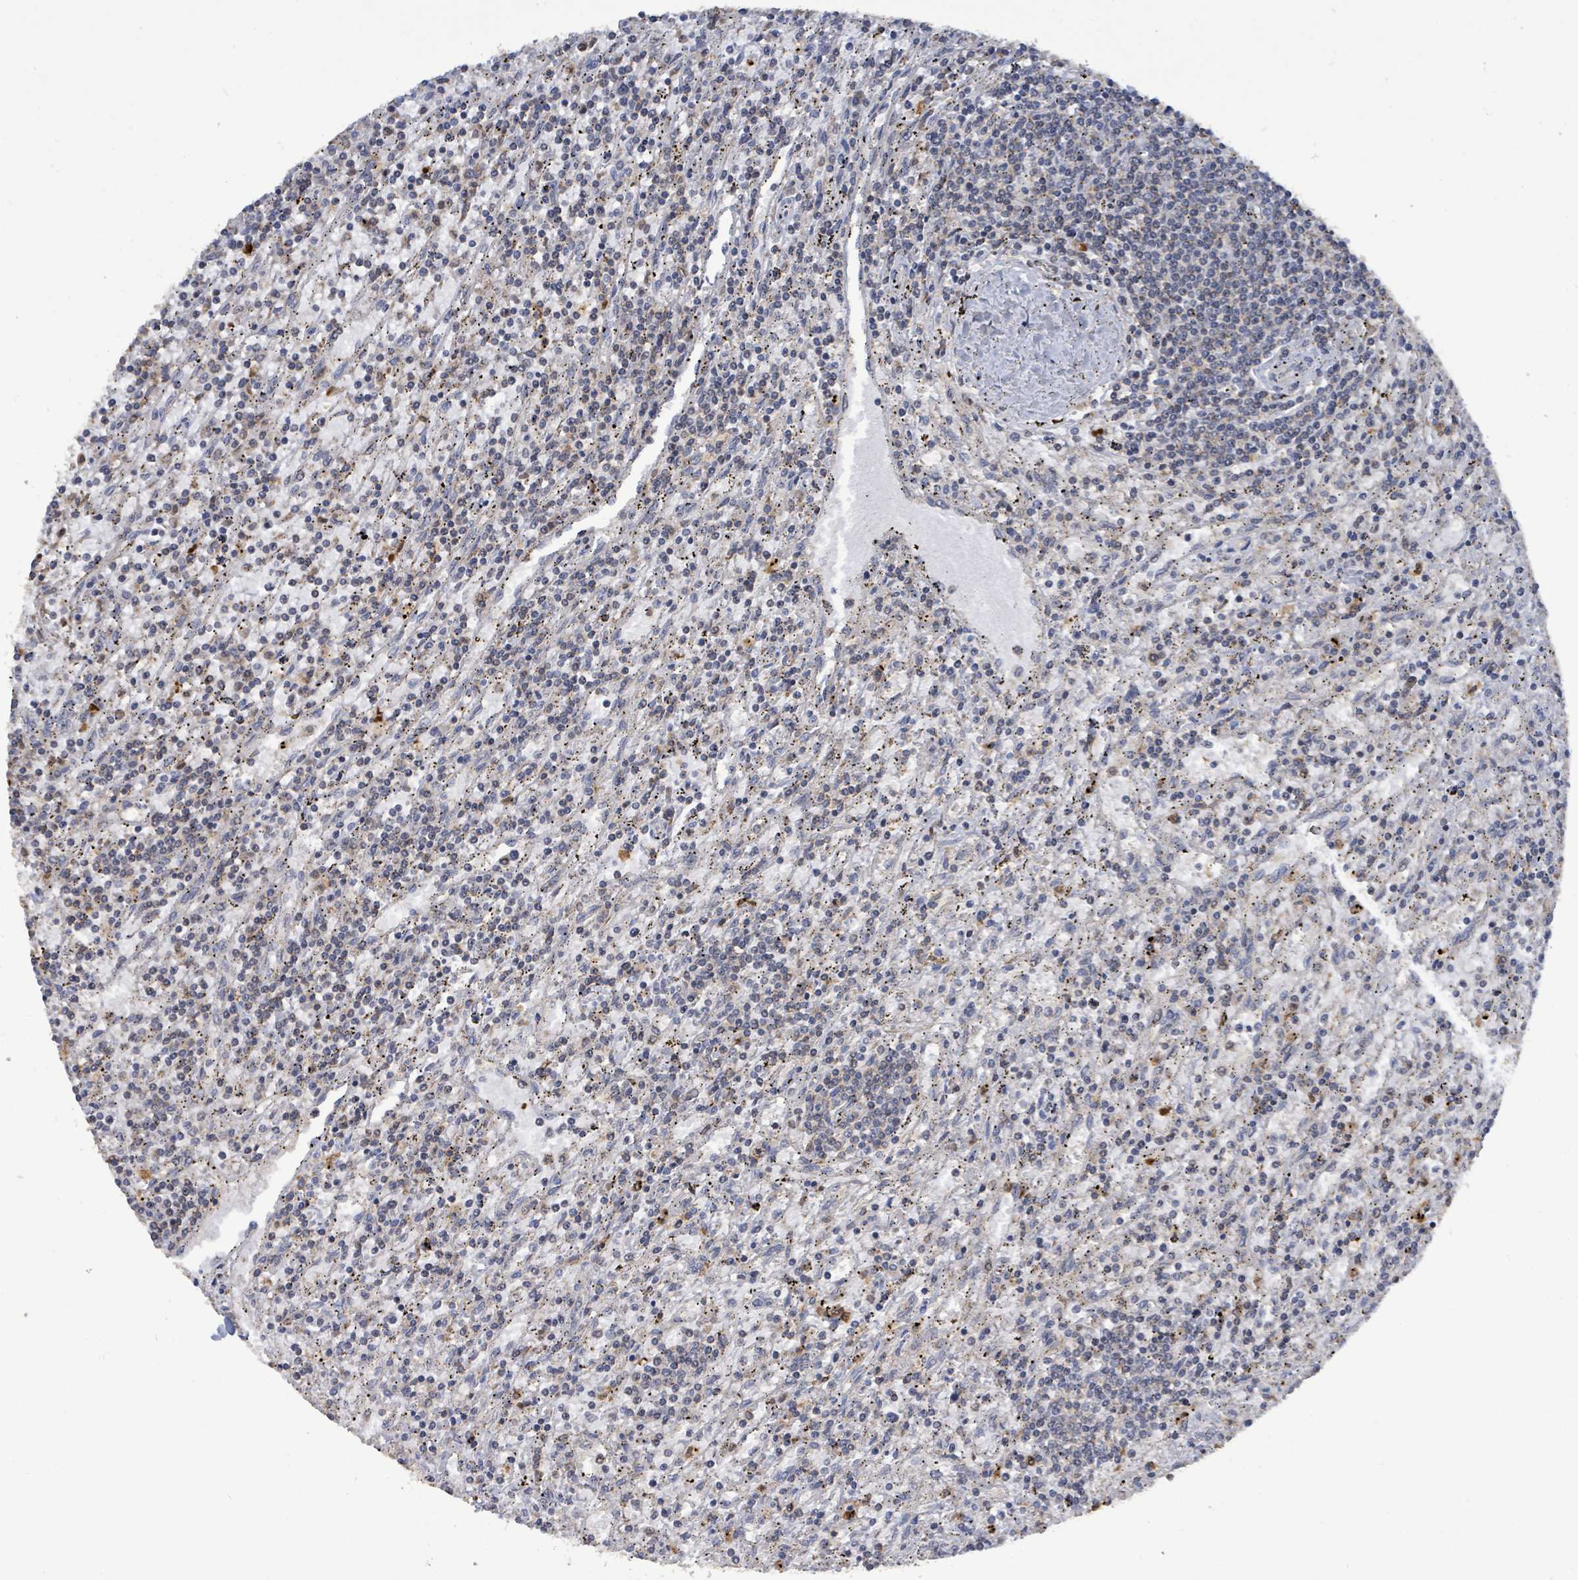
{"staining": {"intensity": "negative", "quantity": "none", "location": "none"}, "tissue": "lymphoma", "cell_type": "Tumor cells", "image_type": "cancer", "snomed": [{"axis": "morphology", "description": "Malignant lymphoma, non-Hodgkin's type, Low grade"}, {"axis": "topography", "description": "Spleen"}], "caption": "Immunohistochemistry (IHC) histopathology image of human lymphoma stained for a protein (brown), which exhibits no positivity in tumor cells.", "gene": "COQ6", "patient": {"sex": "male", "age": 76}}